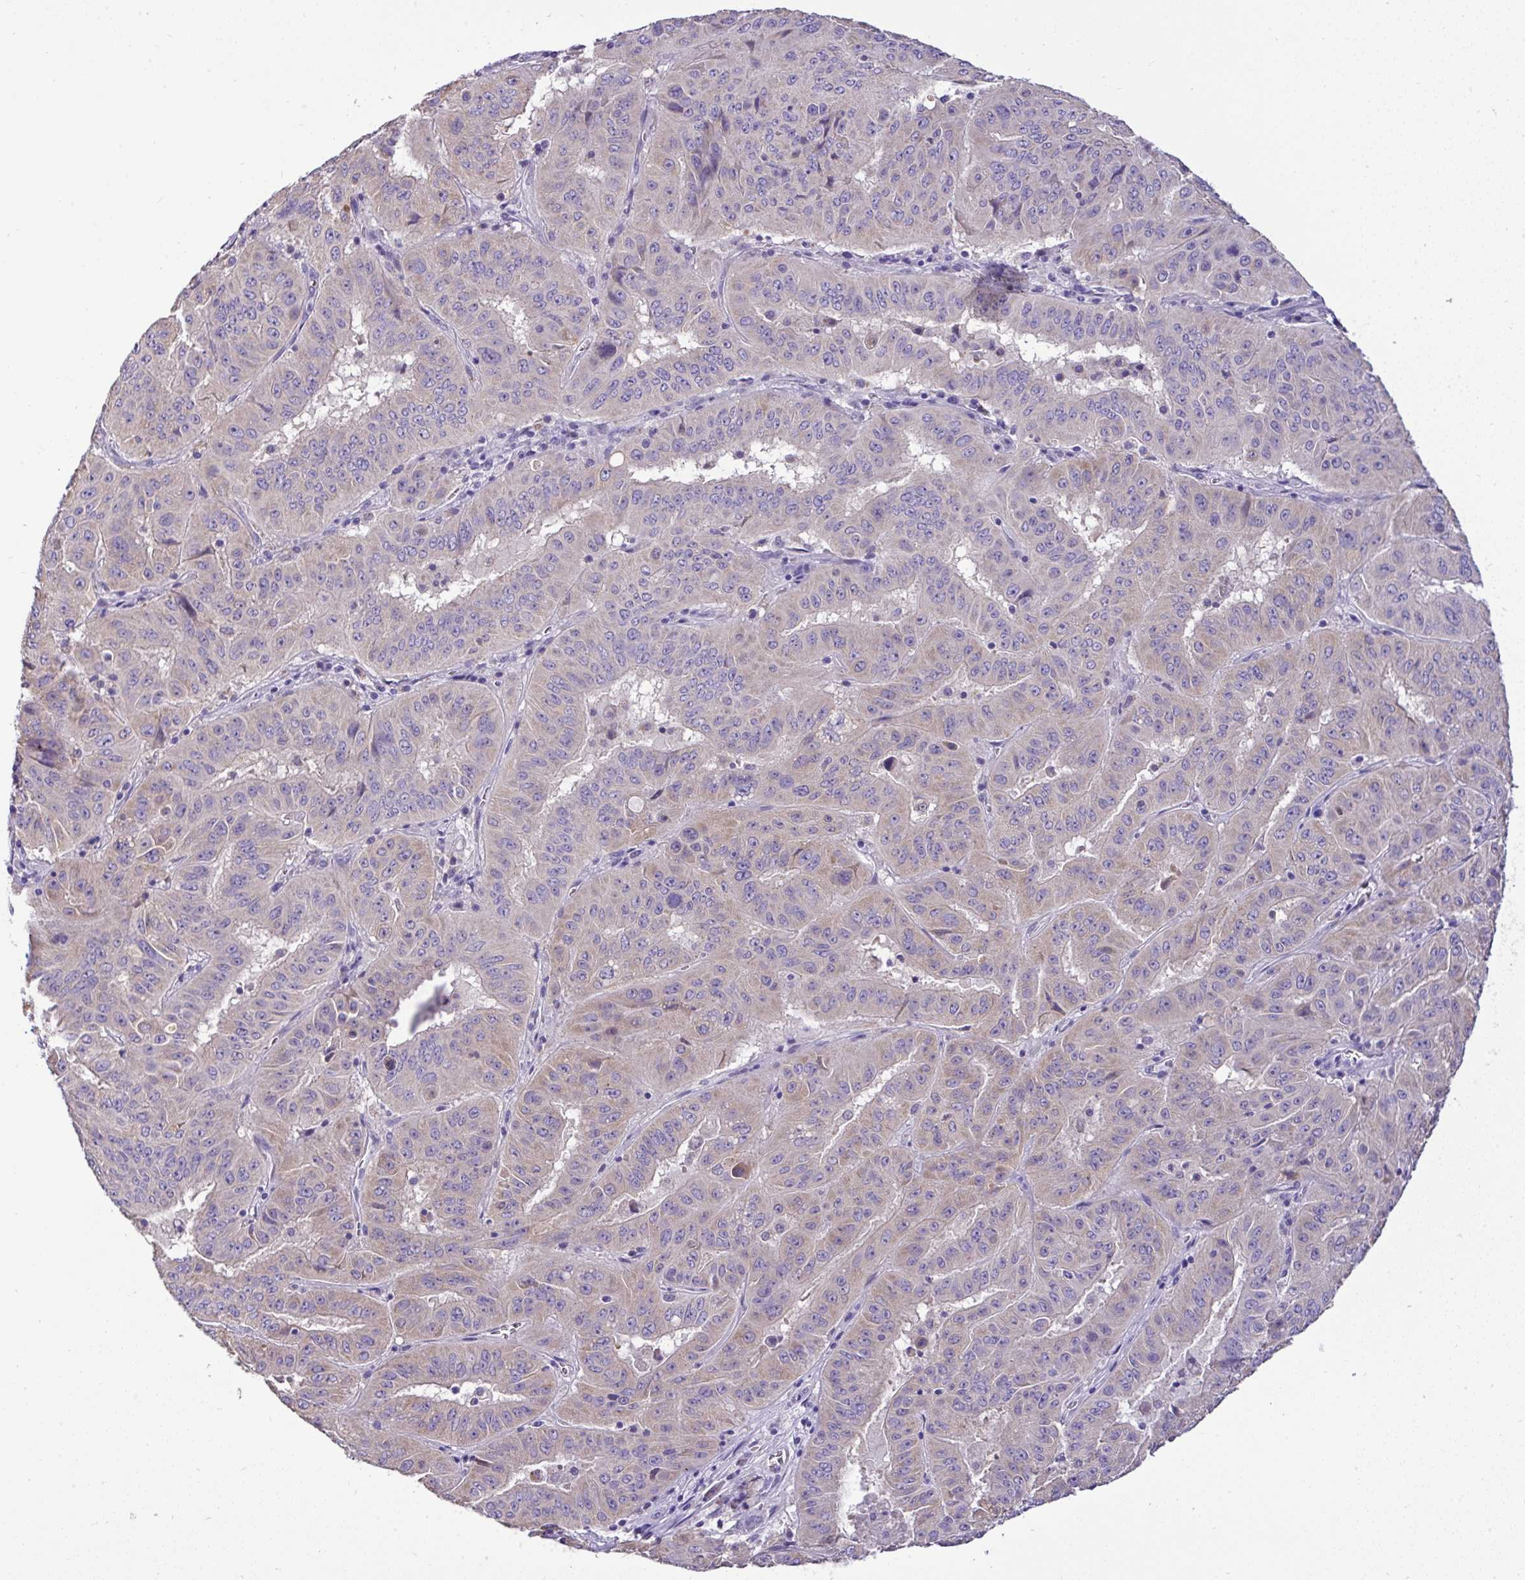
{"staining": {"intensity": "weak", "quantity": ">75%", "location": "cytoplasmic/membranous"}, "tissue": "pancreatic cancer", "cell_type": "Tumor cells", "image_type": "cancer", "snomed": [{"axis": "morphology", "description": "Adenocarcinoma, NOS"}, {"axis": "topography", "description": "Pancreas"}], "caption": "DAB (3,3'-diaminobenzidine) immunohistochemical staining of human pancreatic cancer (adenocarcinoma) exhibits weak cytoplasmic/membranous protein staining in approximately >75% of tumor cells.", "gene": "ST8SIA2", "patient": {"sex": "male", "age": 63}}